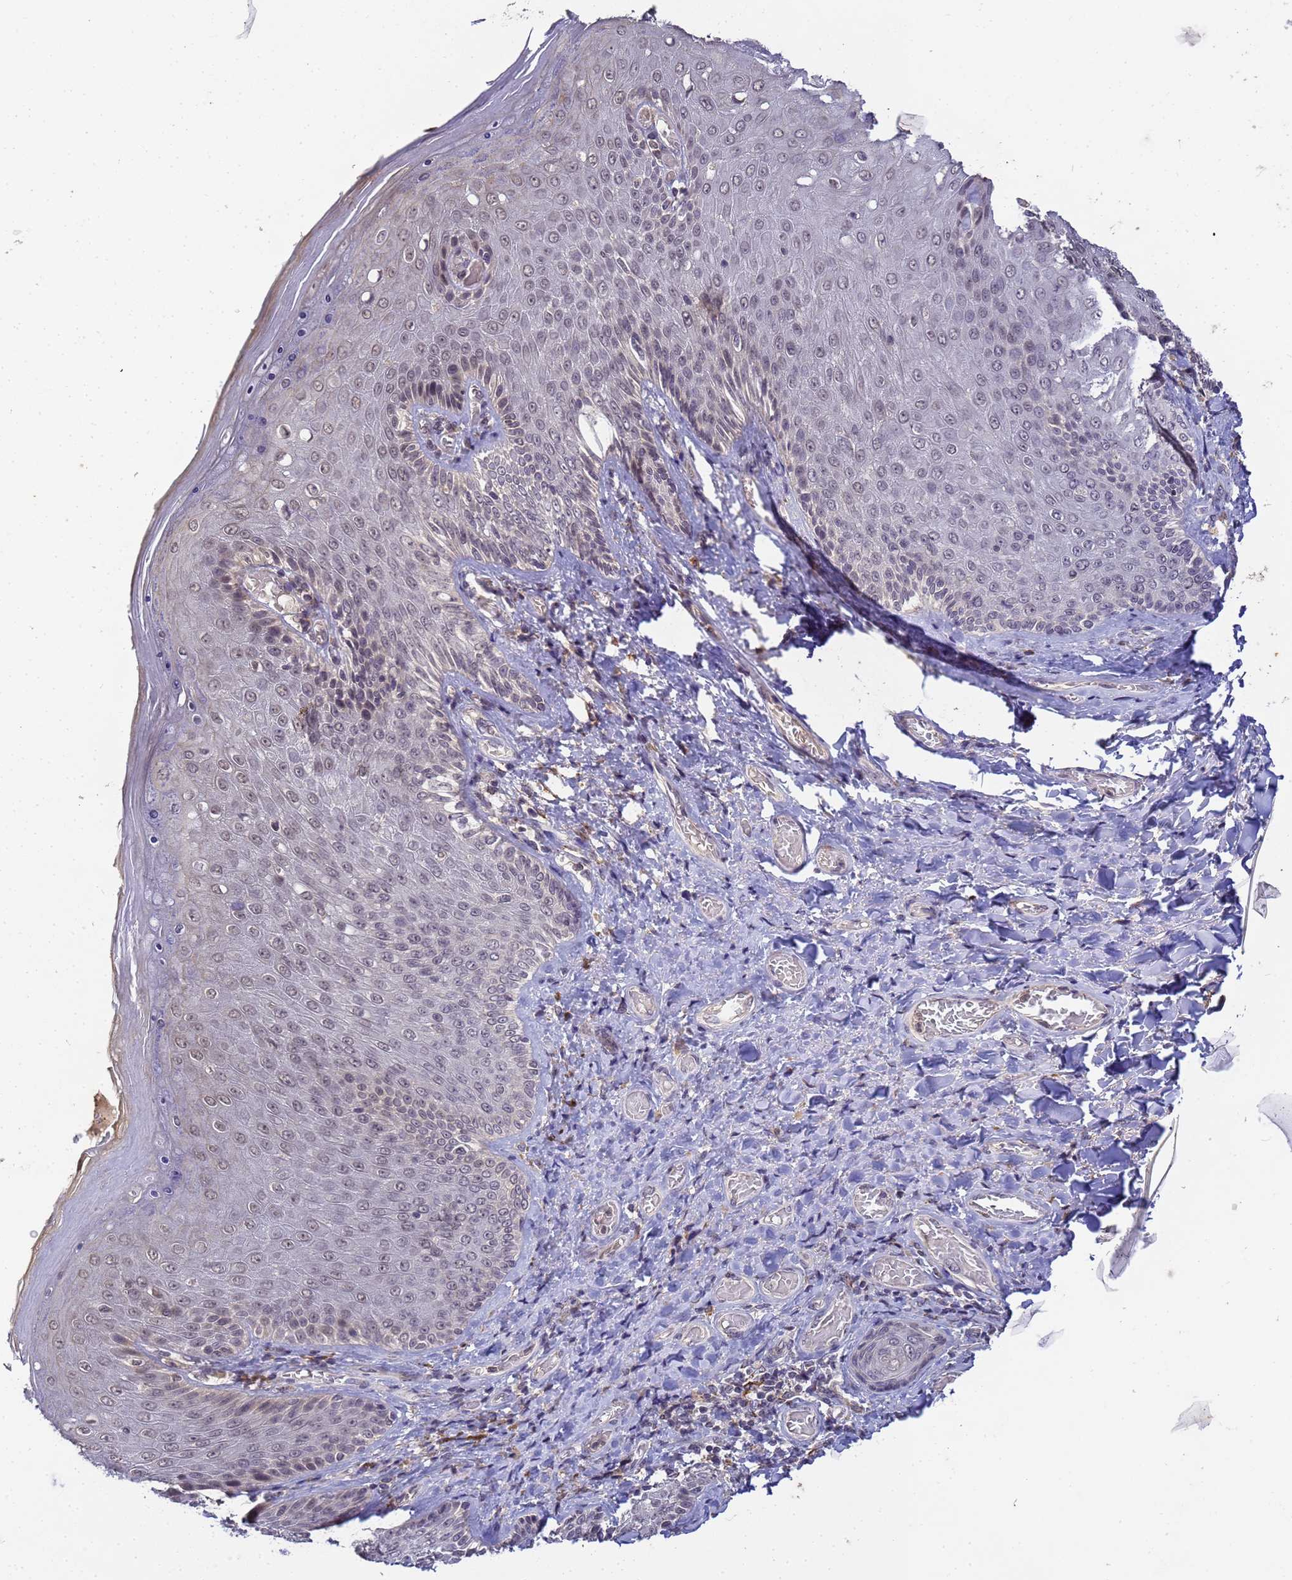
{"staining": {"intensity": "weak", "quantity": "<25%", "location": "nuclear"}, "tissue": "skin", "cell_type": "Epidermal cells", "image_type": "normal", "snomed": [{"axis": "morphology", "description": "Normal tissue, NOS"}, {"axis": "topography", "description": "Anal"}], "caption": "An immunohistochemistry micrograph of unremarkable skin is shown. There is no staining in epidermal cells of skin. (Brightfield microscopy of DAB IHC at high magnification).", "gene": "MYL7", "patient": {"sex": "female", "age": 89}}